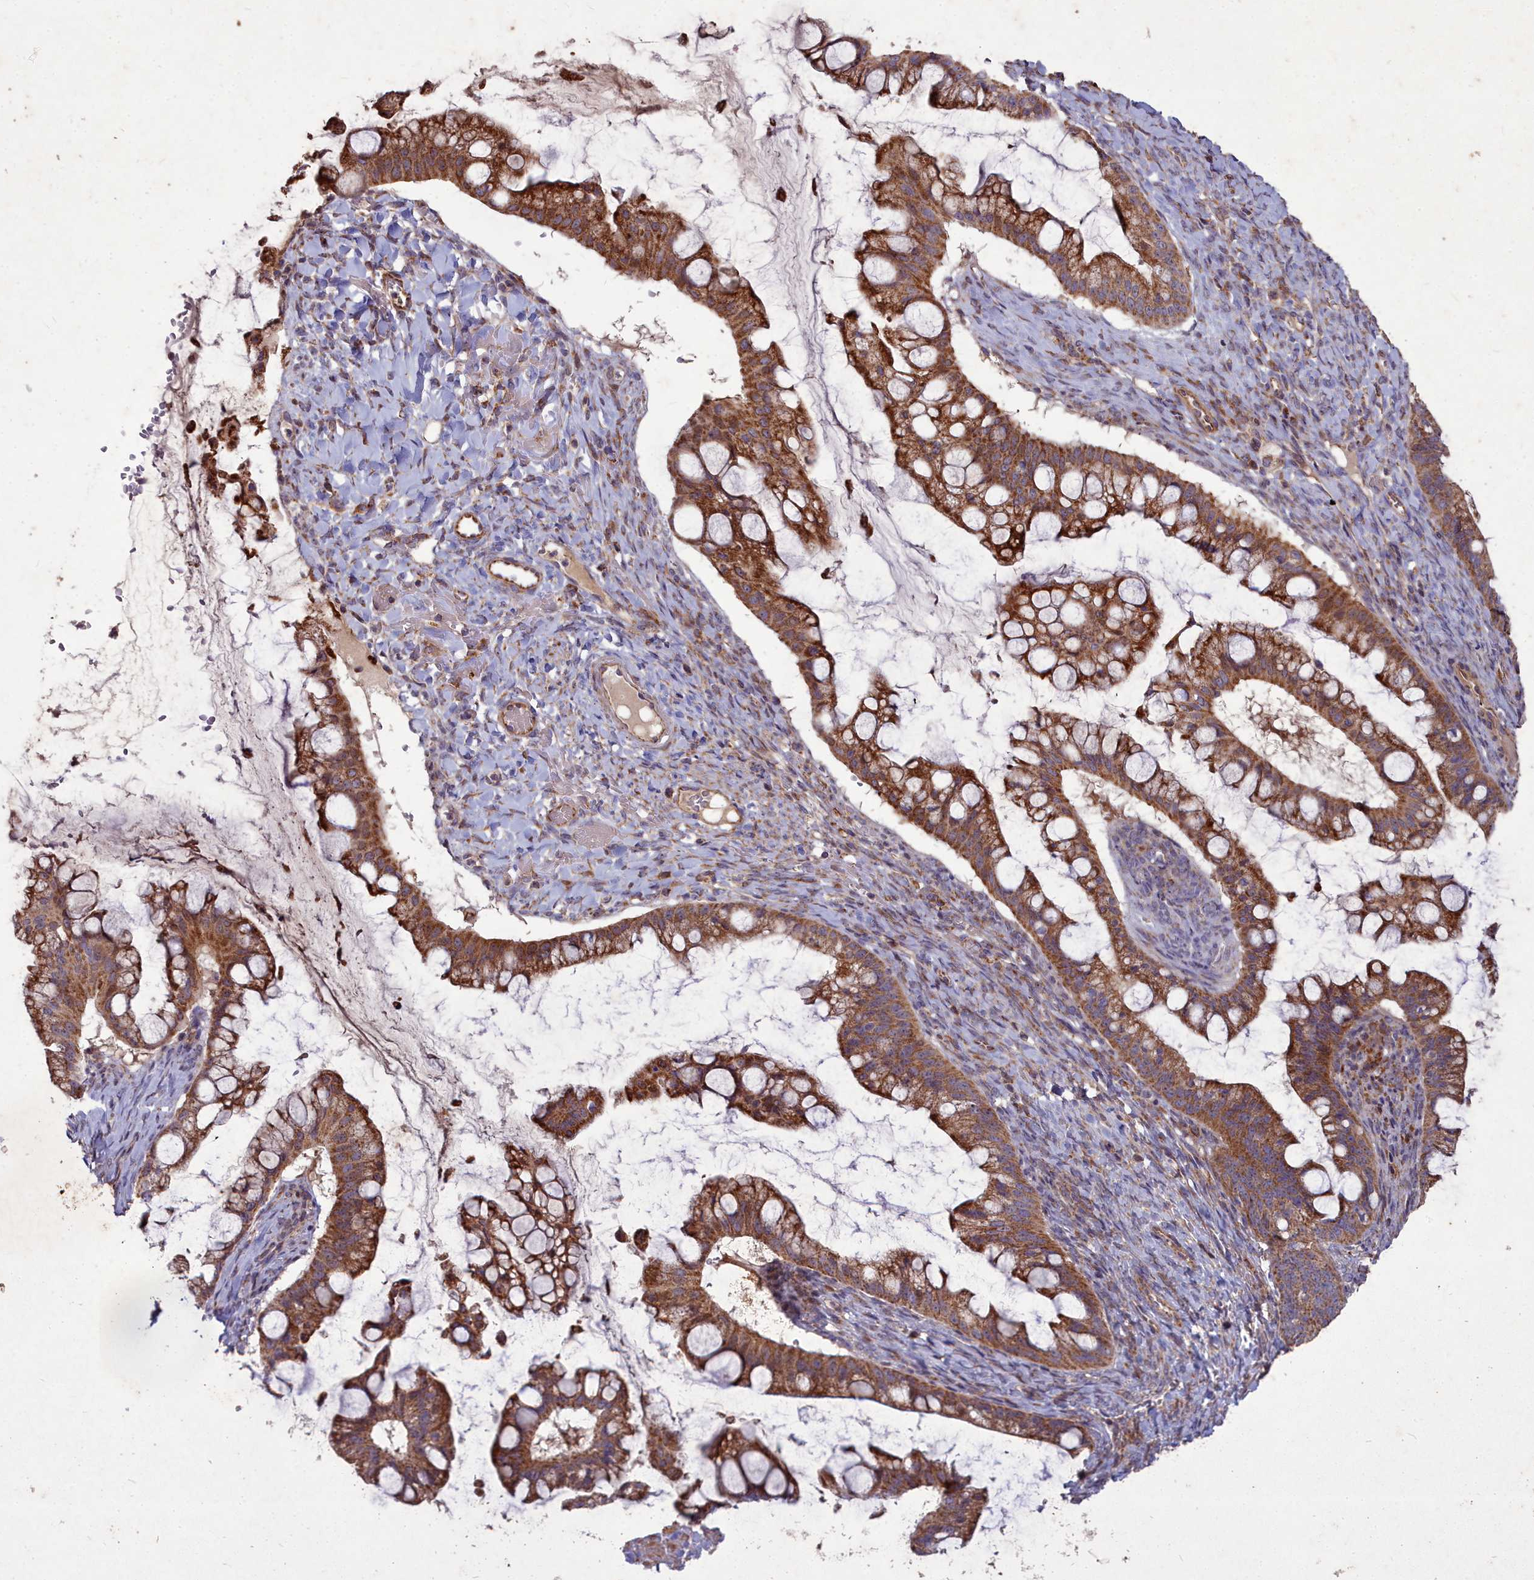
{"staining": {"intensity": "moderate", "quantity": ">75%", "location": "cytoplasmic/membranous"}, "tissue": "ovarian cancer", "cell_type": "Tumor cells", "image_type": "cancer", "snomed": [{"axis": "morphology", "description": "Cystadenocarcinoma, mucinous, NOS"}, {"axis": "topography", "description": "Ovary"}], "caption": "The image displays staining of ovarian mucinous cystadenocarcinoma, revealing moderate cytoplasmic/membranous protein expression (brown color) within tumor cells. (brown staining indicates protein expression, while blue staining denotes nuclei).", "gene": "COX11", "patient": {"sex": "female", "age": 73}}